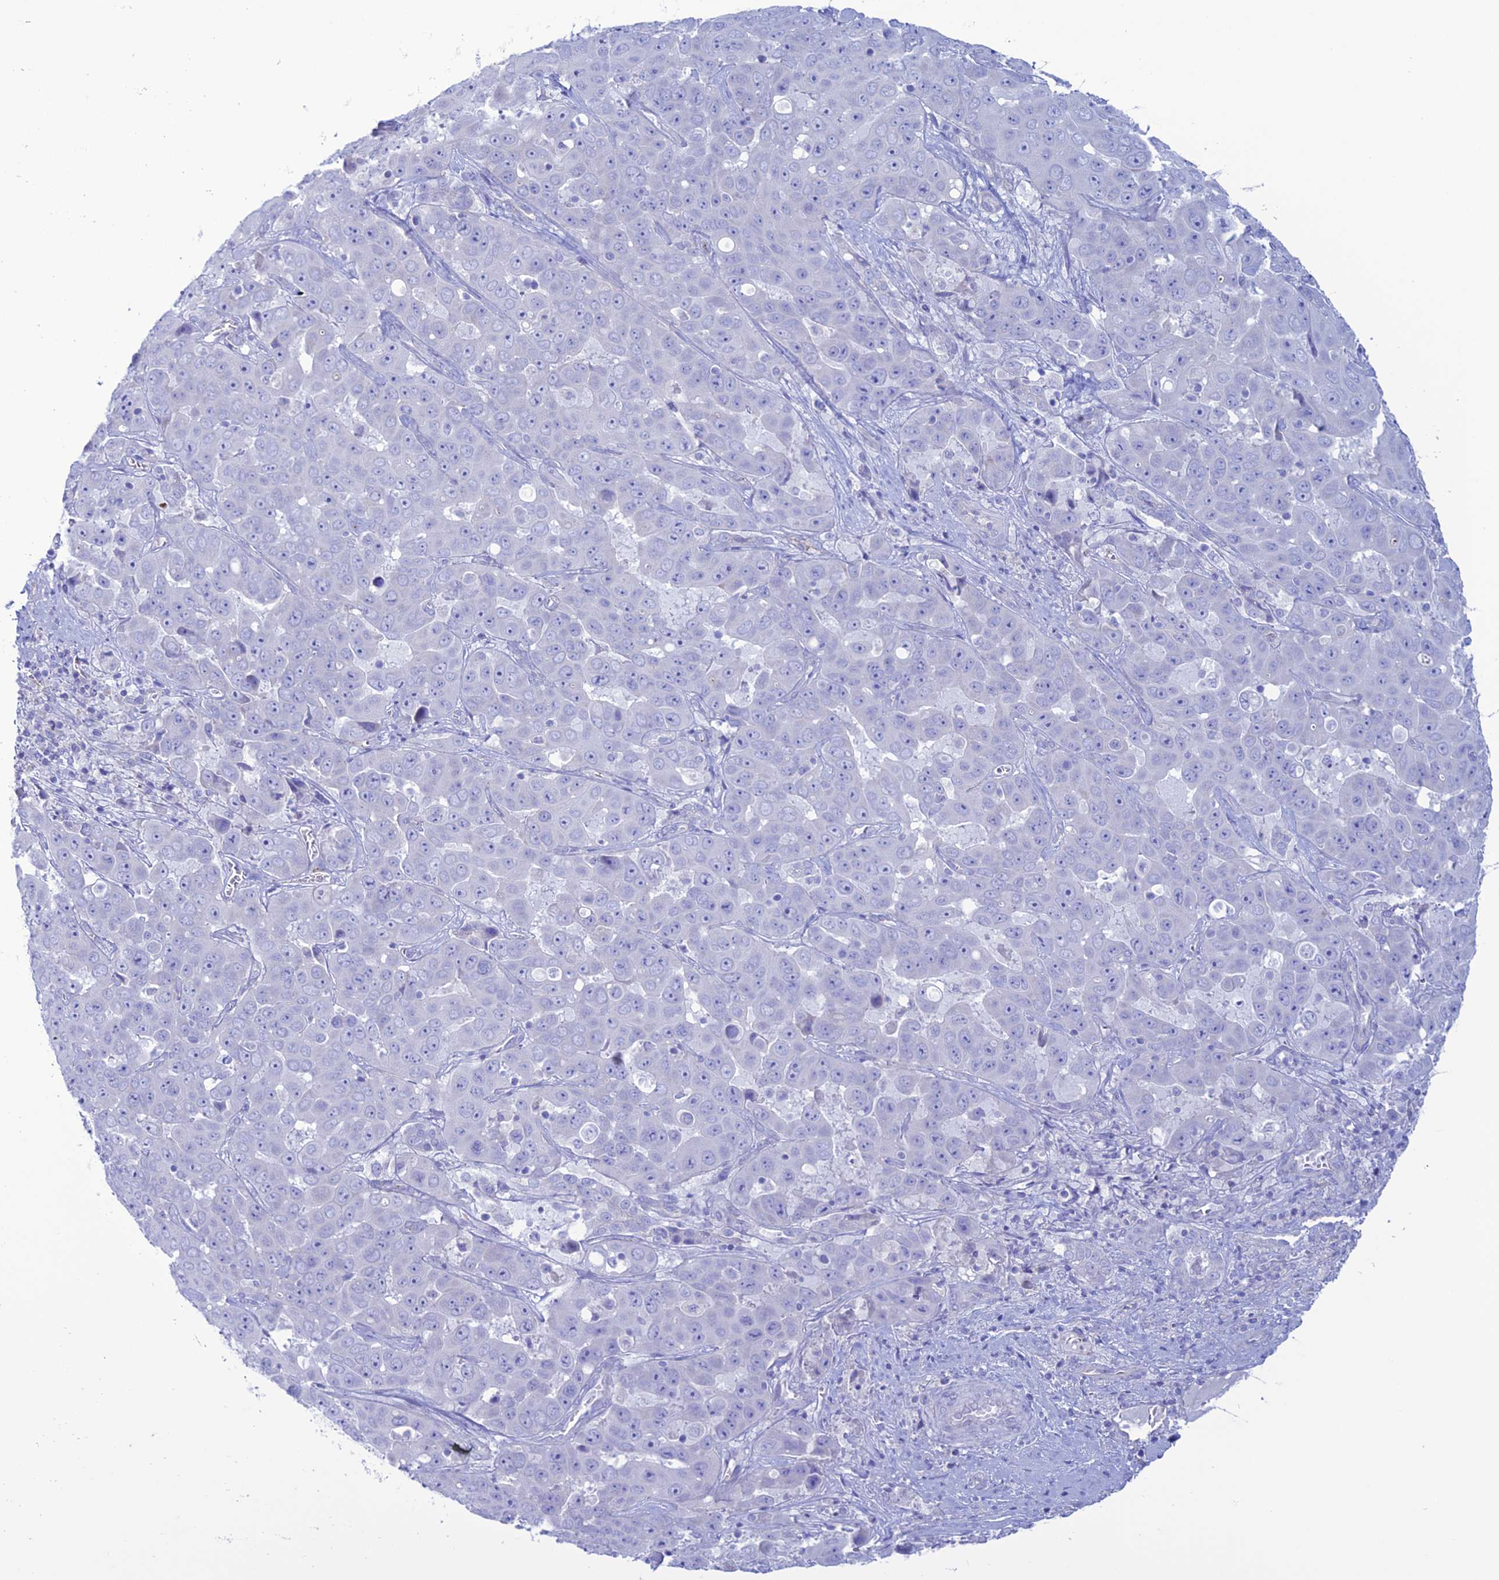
{"staining": {"intensity": "negative", "quantity": "none", "location": "none"}, "tissue": "liver cancer", "cell_type": "Tumor cells", "image_type": "cancer", "snomed": [{"axis": "morphology", "description": "Cholangiocarcinoma"}, {"axis": "topography", "description": "Liver"}], "caption": "Image shows no significant protein expression in tumor cells of liver cancer (cholangiocarcinoma).", "gene": "CDC42EP5", "patient": {"sex": "female", "age": 52}}